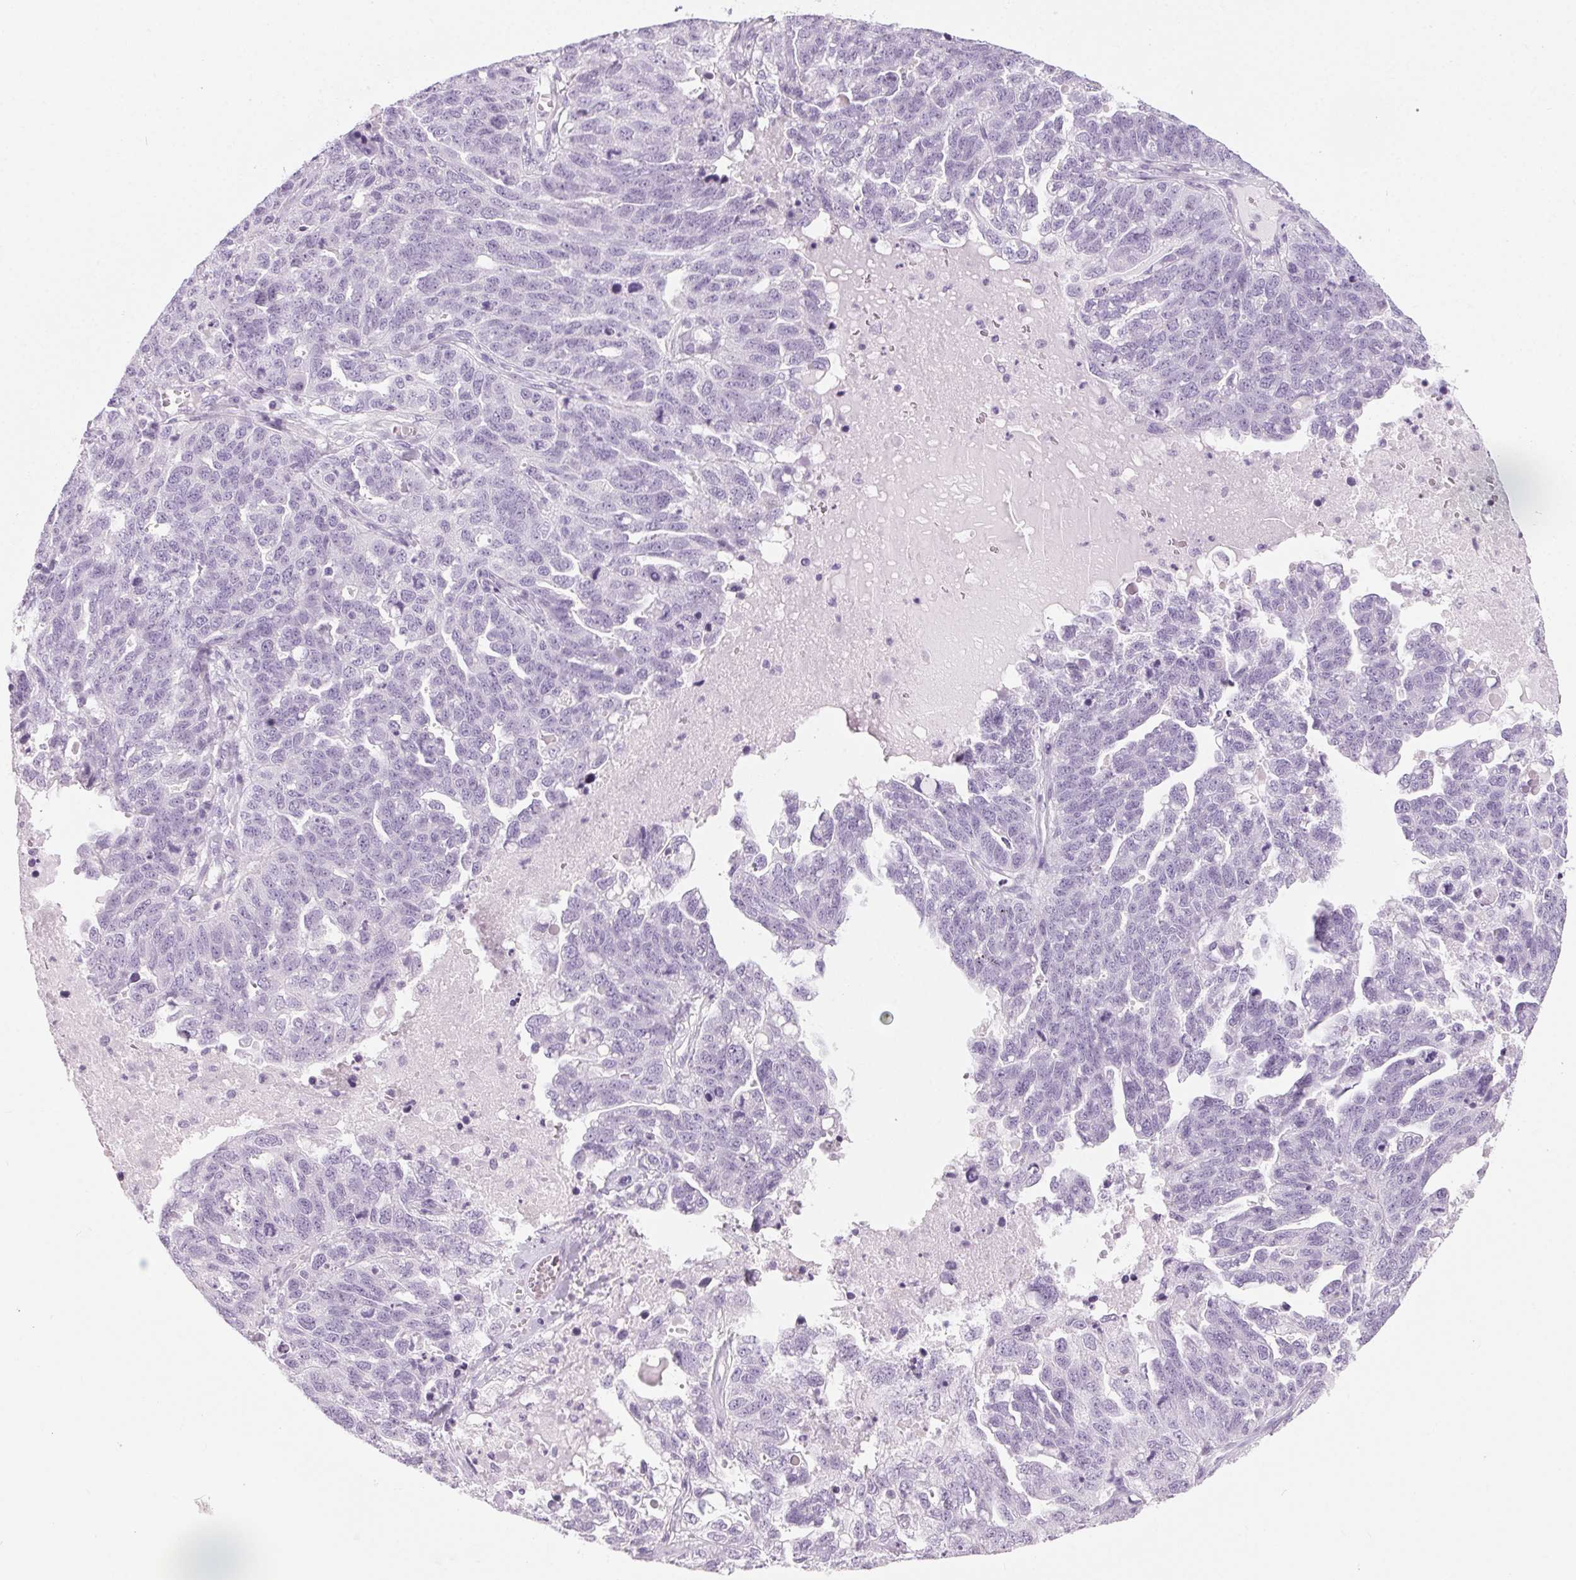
{"staining": {"intensity": "negative", "quantity": "none", "location": "none"}, "tissue": "ovarian cancer", "cell_type": "Tumor cells", "image_type": "cancer", "snomed": [{"axis": "morphology", "description": "Cystadenocarcinoma, serous, NOS"}, {"axis": "topography", "description": "Ovary"}], "caption": "Immunohistochemistry of serous cystadenocarcinoma (ovarian) shows no positivity in tumor cells.", "gene": "LRP2", "patient": {"sex": "female", "age": 71}}